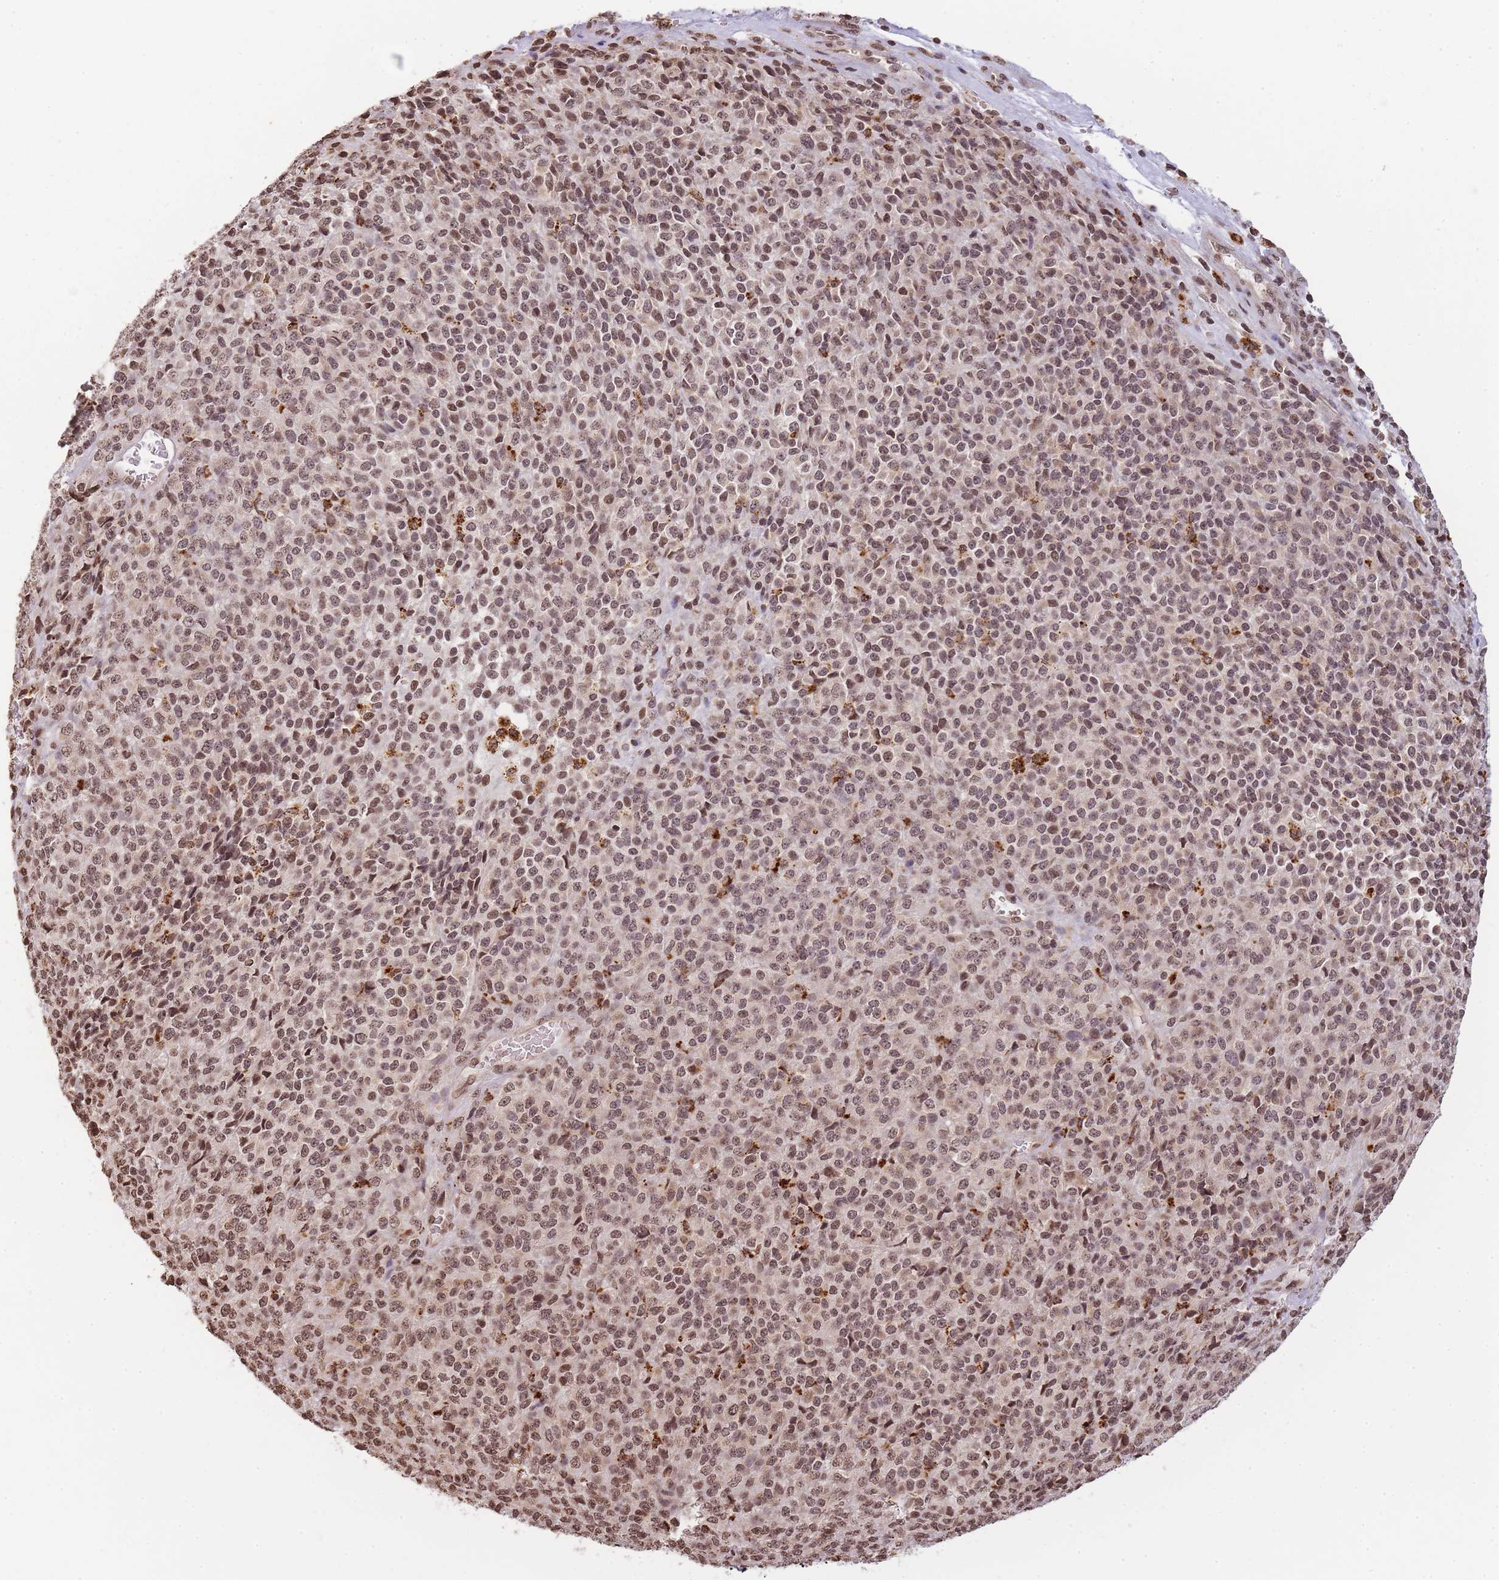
{"staining": {"intensity": "moderate", "quantity": ">75%", "location": "nuclear"}, "tissue": "melanoma", "cell_type": "Tumor cells", "image_type": "cancer", "snomed": [{"axis": "morphology", "description": "Malignant melanoma, Metastatic site"}, {"axis": "topography", "description": "Brain"}], "caption": "Protein analysis of malignant melanoma (metastatic site) tissue displays moderate nuclear positivity in approximately >75% of tumor cells.", "gene": "WWTR1", "patient": {"sex": "female", "age": 56}}